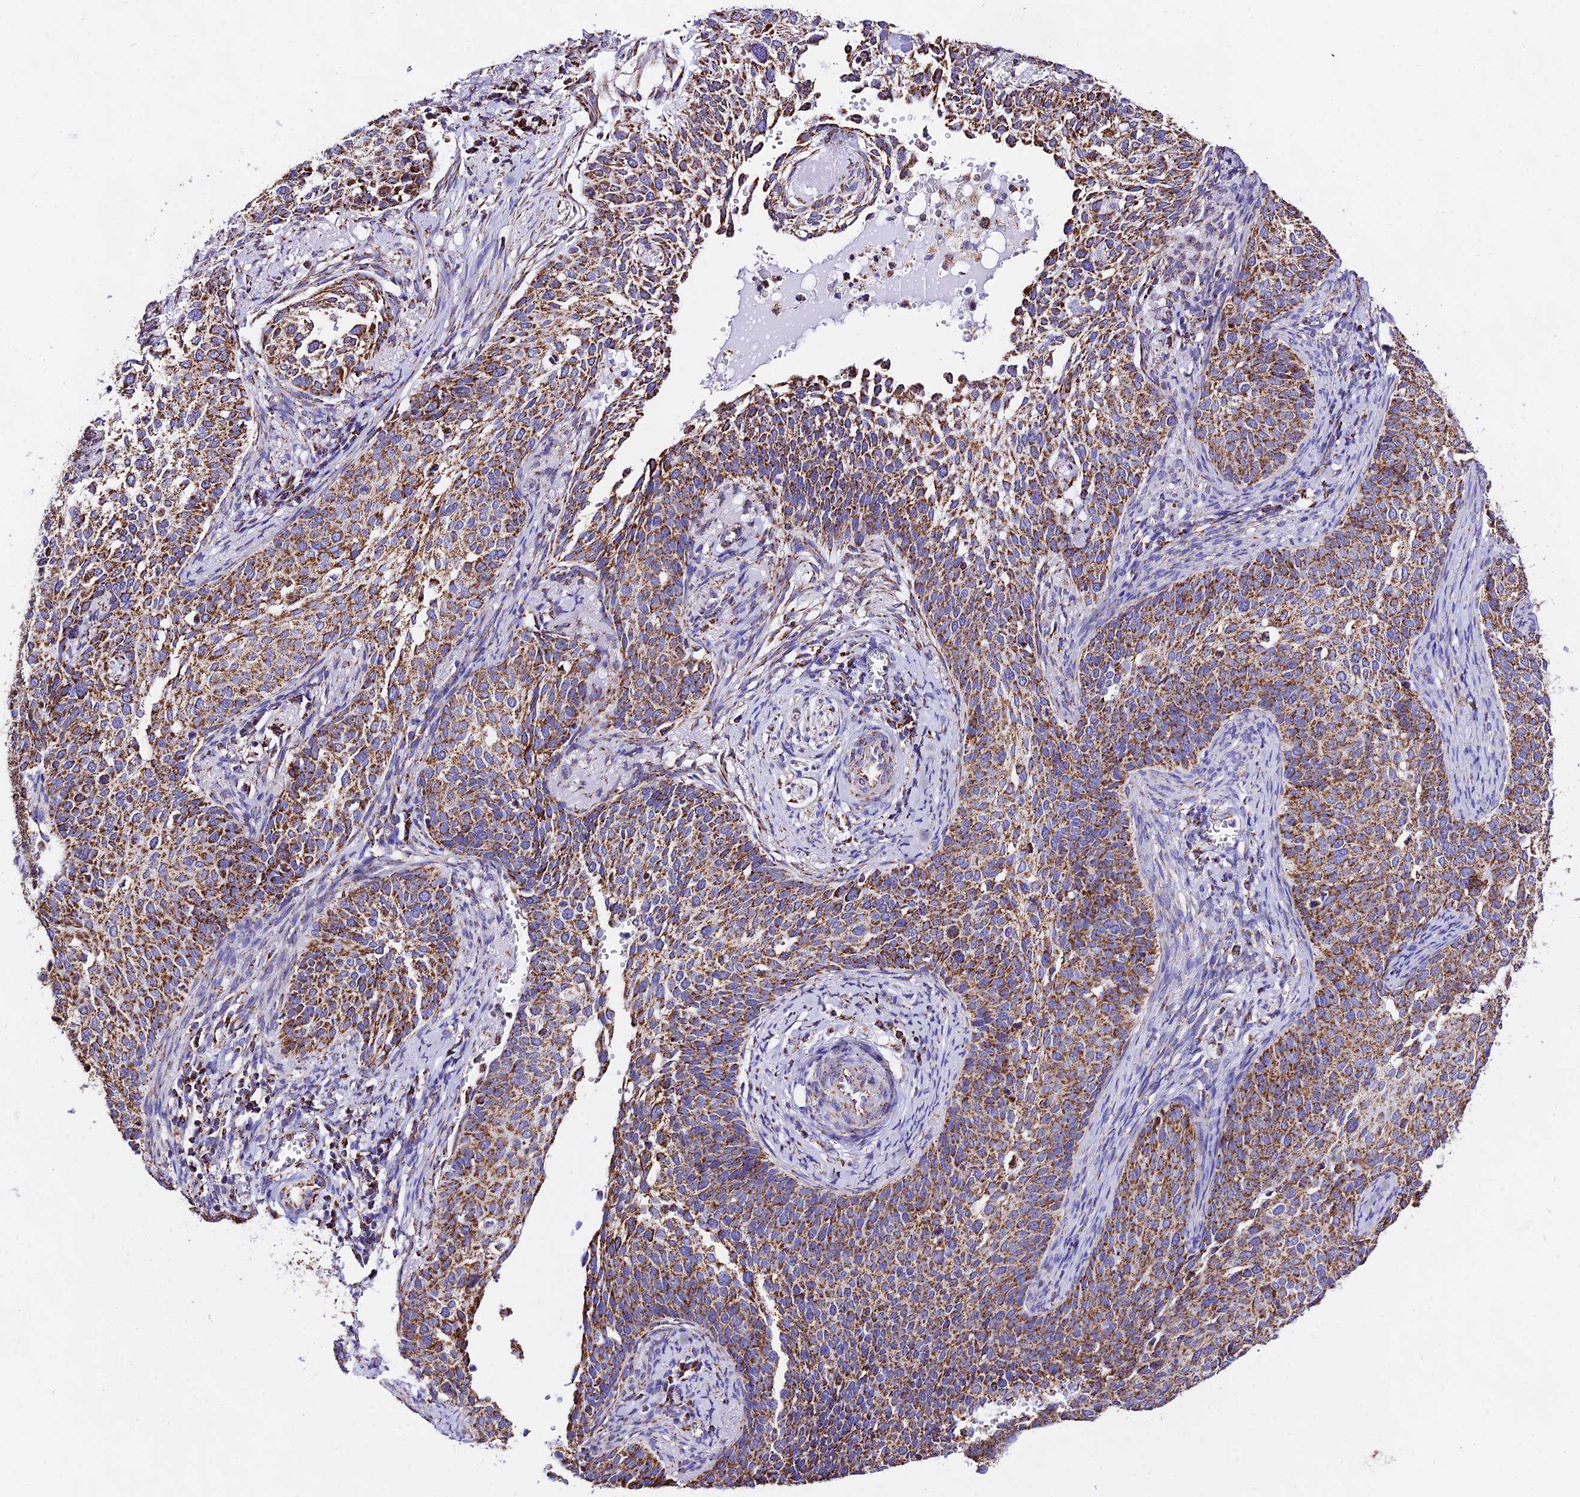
{"staining": {"intensity": "moderate", "quantity": ">75%", "location": "cytoplasmic/membranous"}, "tissue": "cervical cancer", "cell_type": "Tumor cells", "image_type": "cancer", "snomed": [{"axis": "morphology", "description": "Squamous cell carcinoma, NOS"}, {"axis": "topography", "description": "Cervix"}], "caption": "Immunohistochemical staining of squamous cell carcinoma (cervical) reveals medium levels of moderate cytoplasmic/membranous protein expression in approximately >75% of tumor cells. The staining is performed using DAB (3,3'-diaminobenzidine) brown chromogen to label protein expression. The nuclei are counter-stained blue using hematoxylin.", "gene": "ATP5PD", "patient": {"sex": "female", "age": 44}}